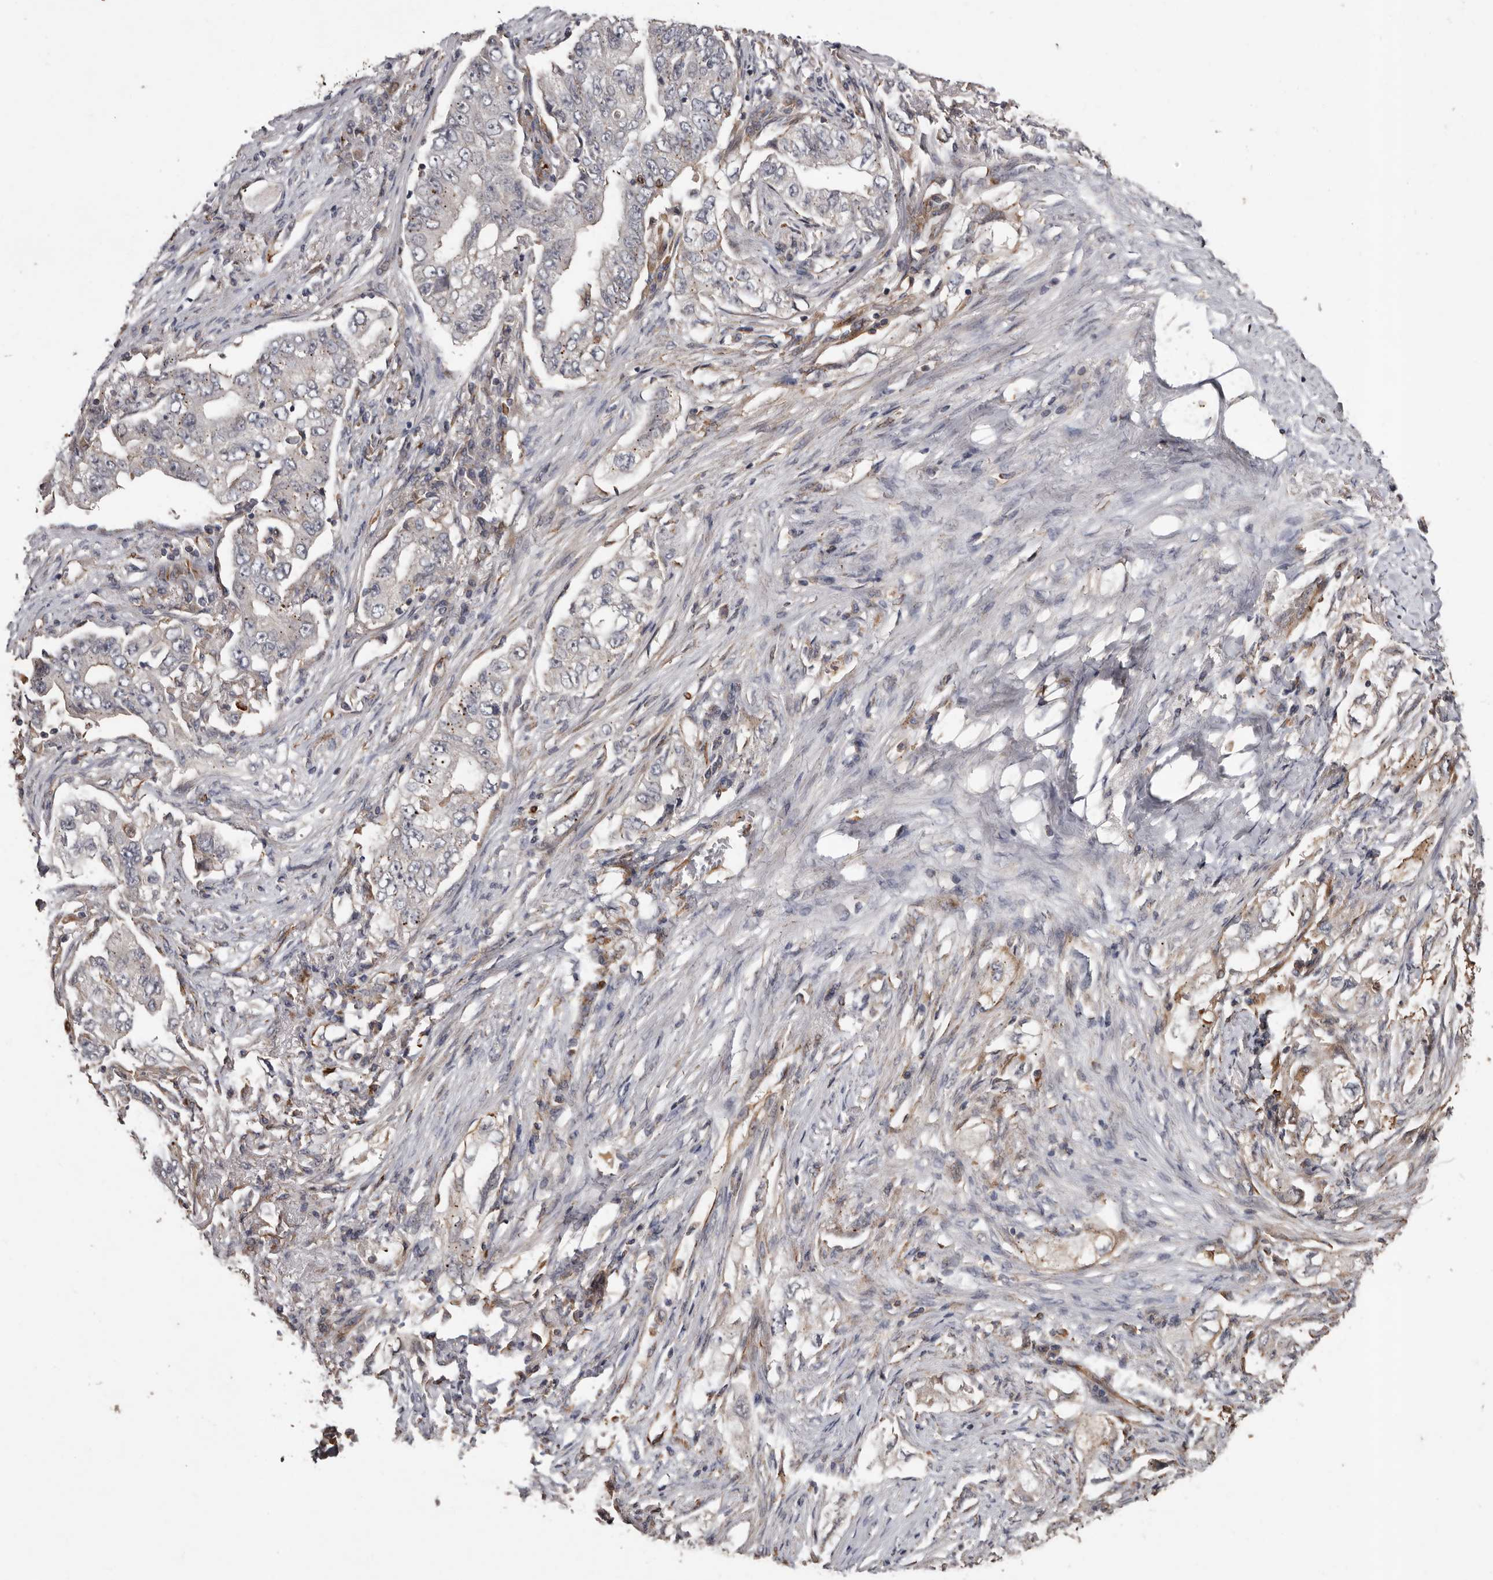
{"staining": {"intensity": "negative", "quantity": "none", "location": "none"}, "tissue": "lung cancer", "cell_type": "Tumor cells", "image_type": "cancer", "snomed": [{"axis": "morphology", "description": "Adenocarcinoma, NOS"}, {"axis": "topography", "description": "Lung"}], "caption": "Immunohistochemical staining of adenocarcinoma (lung) reveals no significant staining in tumor cells.", "gene": "BRAT1", "patient": {"sex": "female", "age": 51}}